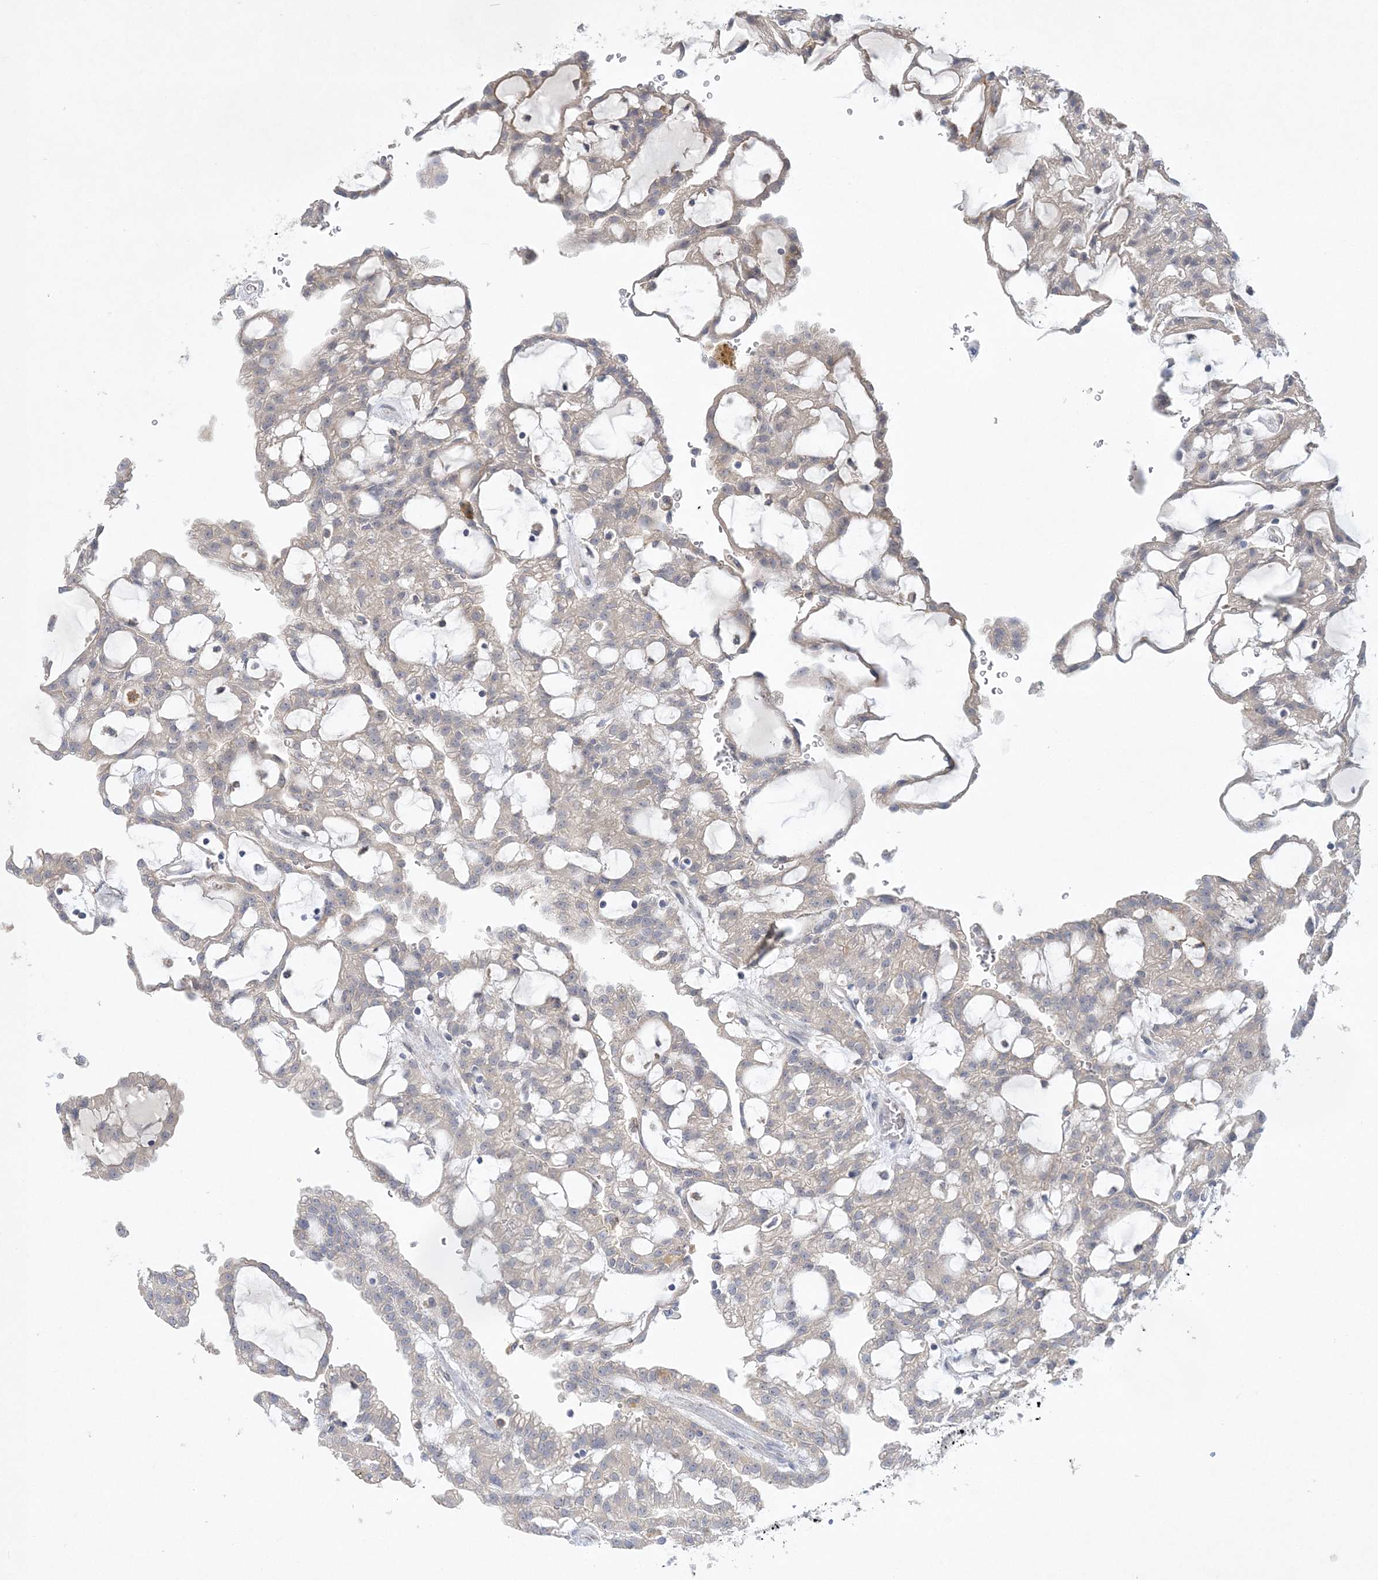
{"staining": {"intensity": "negative", "quantity": "none", "location": "none"}, "tissue": "renal cancer", "cell_type": "Tumor cells", "image_type": "cancer", "snomed": [{"axis": "morphology", "description": "Adenocarcinoma, NOS"}, {"axis": "topography", "description": "Kidney"}], "caption": "A high-resolution image shows IHC staining of adenocarcinoma (renal), which reveals no significant positivity in tumor cells. (Stains: DAB IHC with hematoxylin counter stain, Microscopy: brightfield microscopy at high magnification).", "gene": "ANKRD35", "patient": {"sex": "male", "age": 63}}